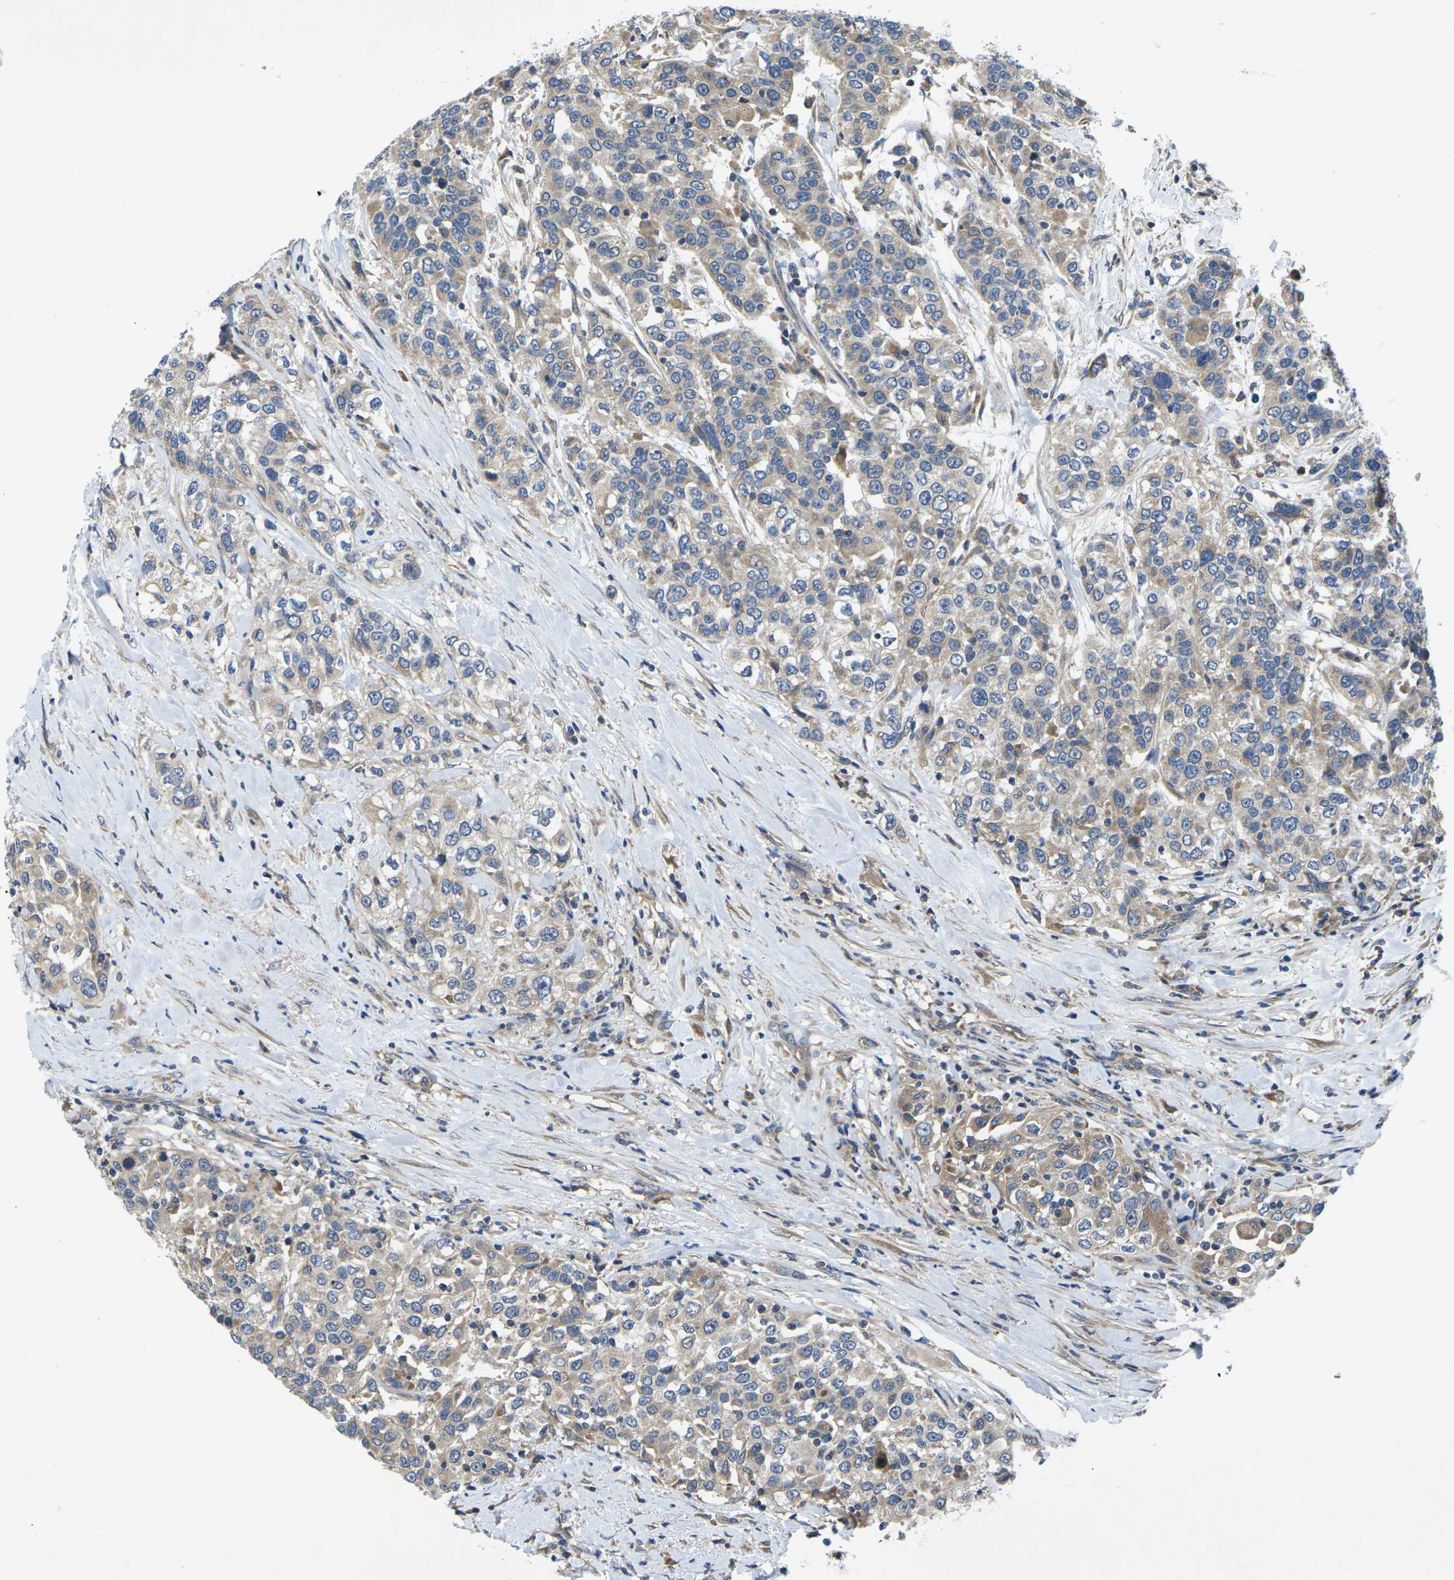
{"staining": {"intensity": "moderate", "quantity": "<25%", "location": "cytoplasmic/membranous"}, "tissue": "urothelial cancer", "cell_type": "Tumor cells", "image_type": "cancer", "snomed": [{"axis": "morphology", "description": "Urothelial carcinoma, High grade"}, {"axis": "topography", "description": "Urinary bladder"}], "caption": "Urothelial carcinoma (high-grade) stained with a protein marker shows moderate staining in tumor cells.", "gene": "KIF1B", "patient": {"sex": "female", "age": 80}}